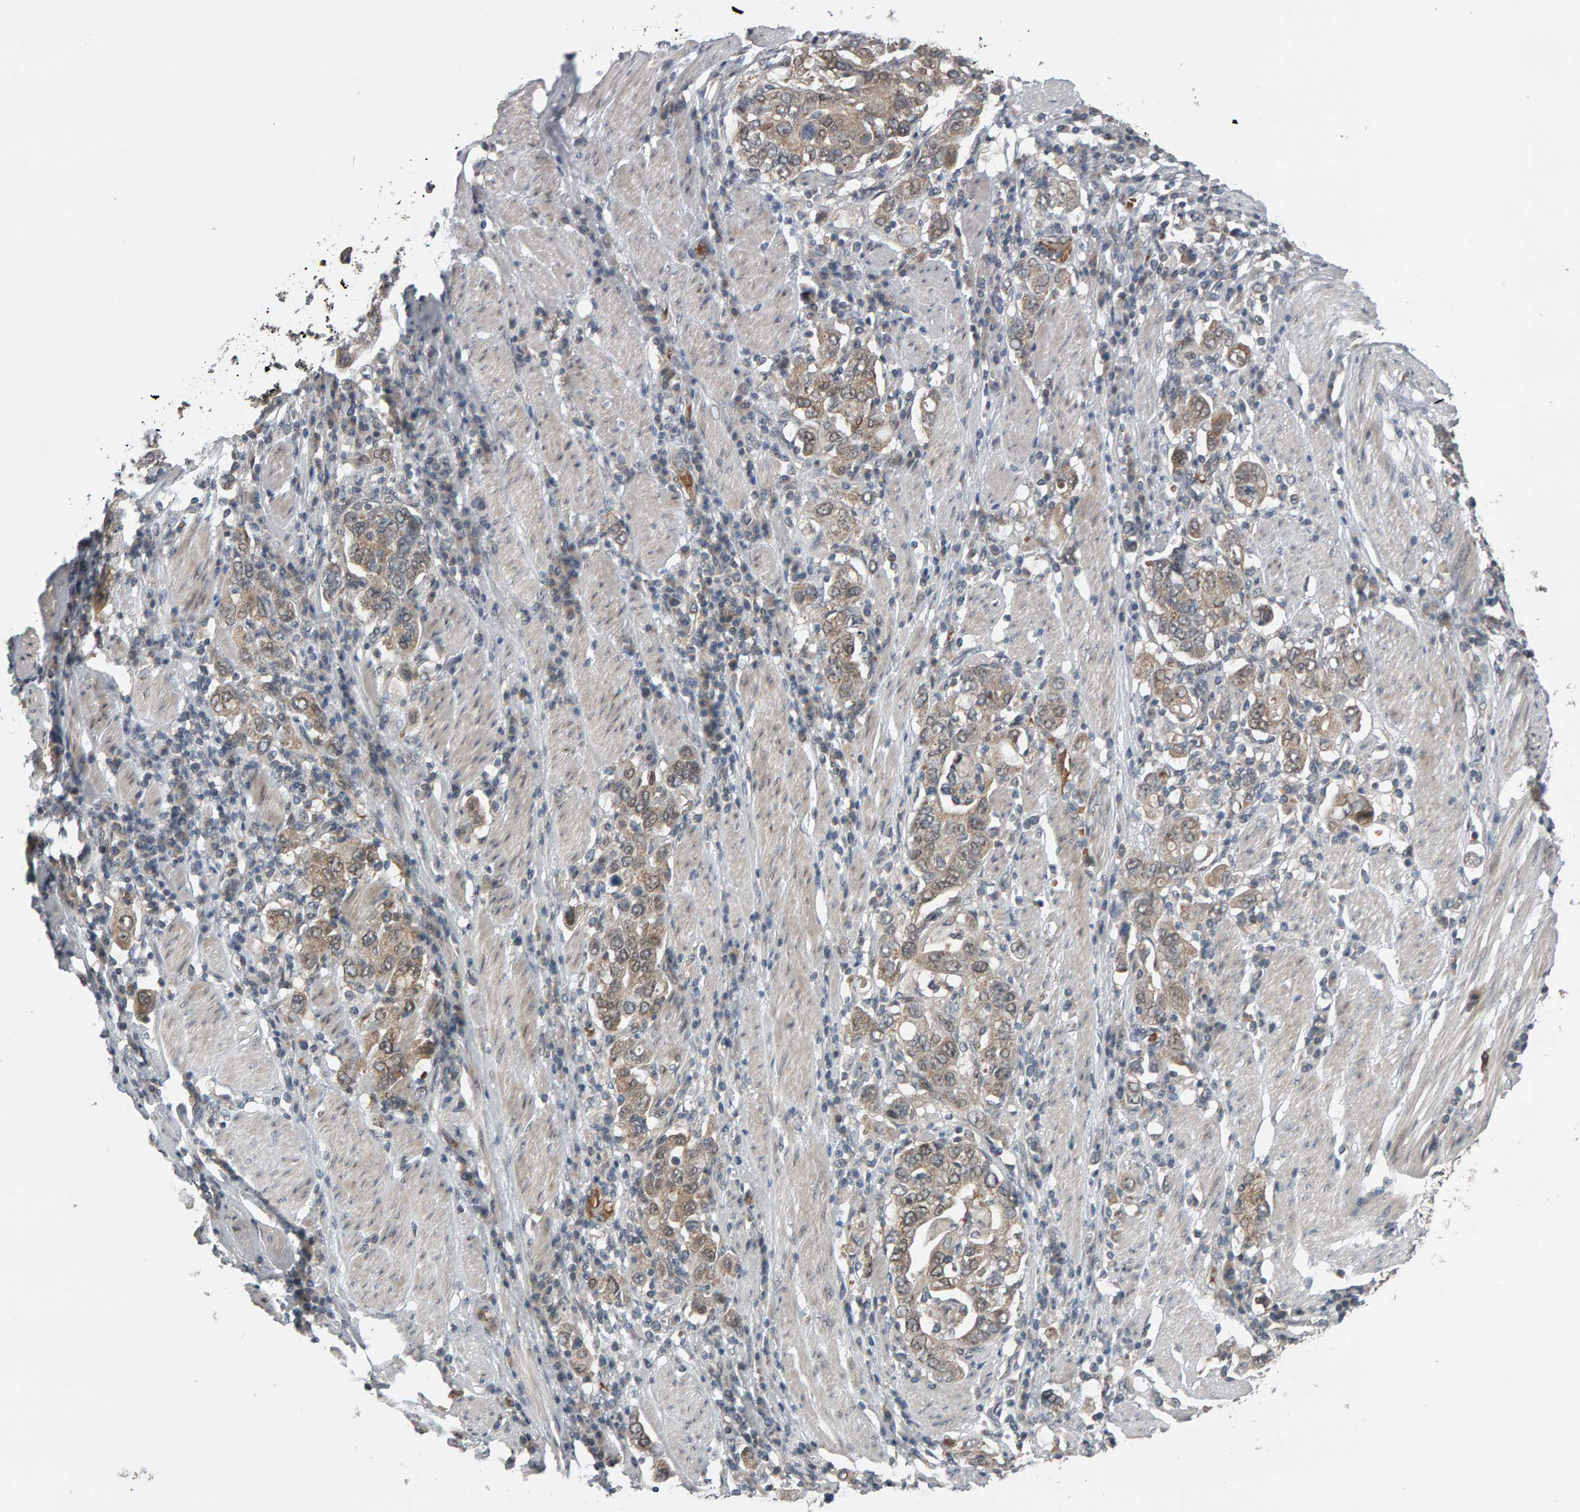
{"staining": {"intensity": "weak", "quantity": "25%-75%", "location": "cytoplasmic/membranous"}, "tissue": "stomach cancer", "cell_type": "Tumor cells", "image_type": "cancer", "snomed": [{"axis": "morphology", "description": "Adenocarcinoma, NOS"}, {"axis": "topography", "description": "Stomach, upper"}], "caption": "The image exhibits a brown stain indicating the presence of a protein in the cytoplasmic/membranous of tumor cells in stomach adenocarcinoma.", "gene": "COASY", "patient": {"sex": "male", "age": 62}}